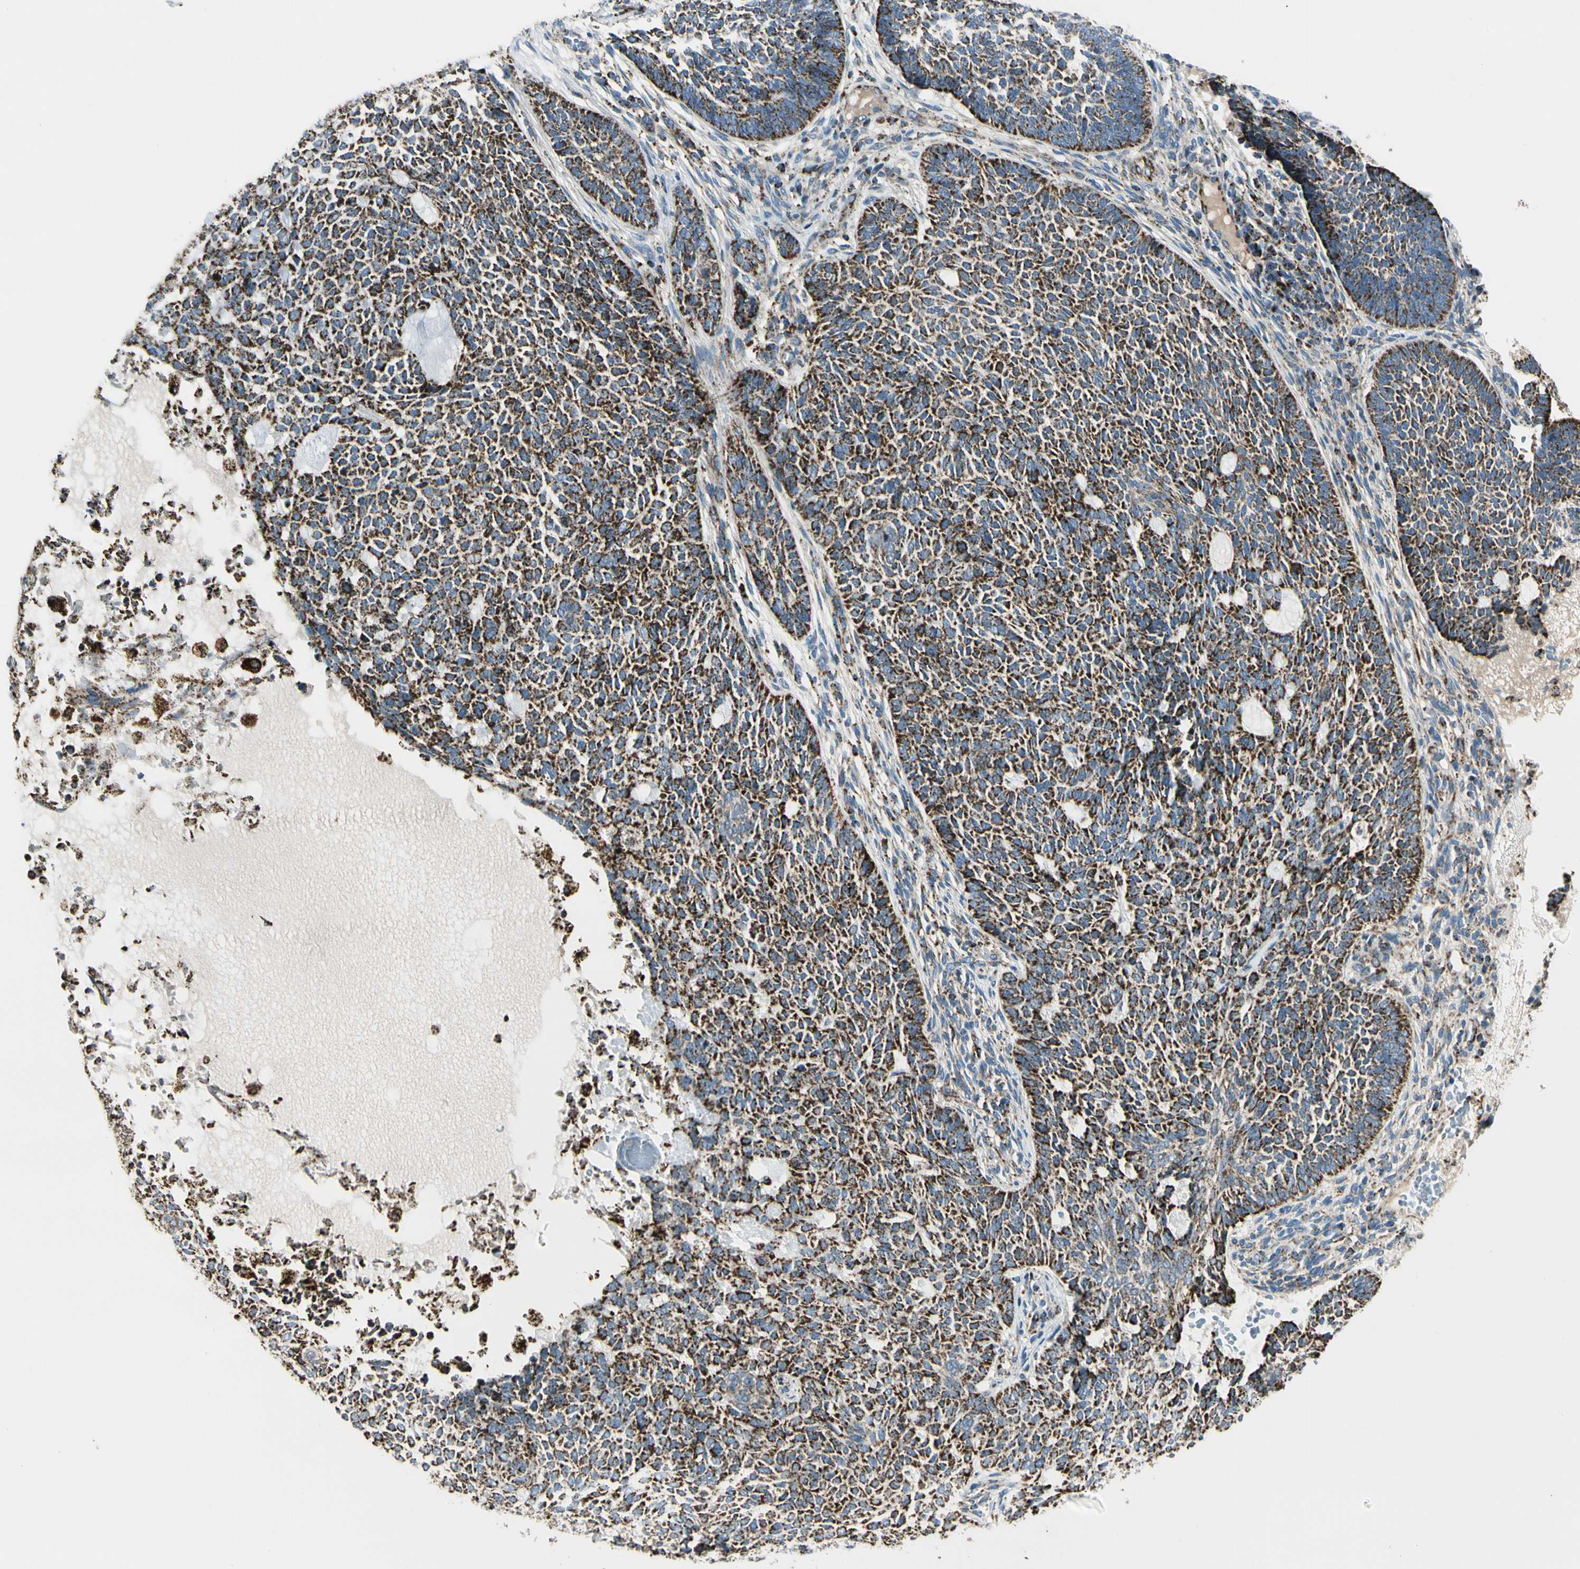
{"staining": {"intensity": "strong", "quantity": ">75%", "location": "cytoplasmic/membranous"}, "tissue": "skin cancer", "cell_type": "Tumor cells", "image_type": "cancer", "snomed": [{"axis": "morphology", "description": "Basal cell carcinoma"}, {"axis": "topography", "description": "Skin"}], "caption": "Immunohistochemical staining of skin cancer exhibits high levels of strong cytoplasmic/membranous protein expression in about >75% of tumor cells. Ihc stains the protein in brown and the nuclei are stained blue.", "gene": "ME2", "patient": {"sex": "male", "age": 87}}